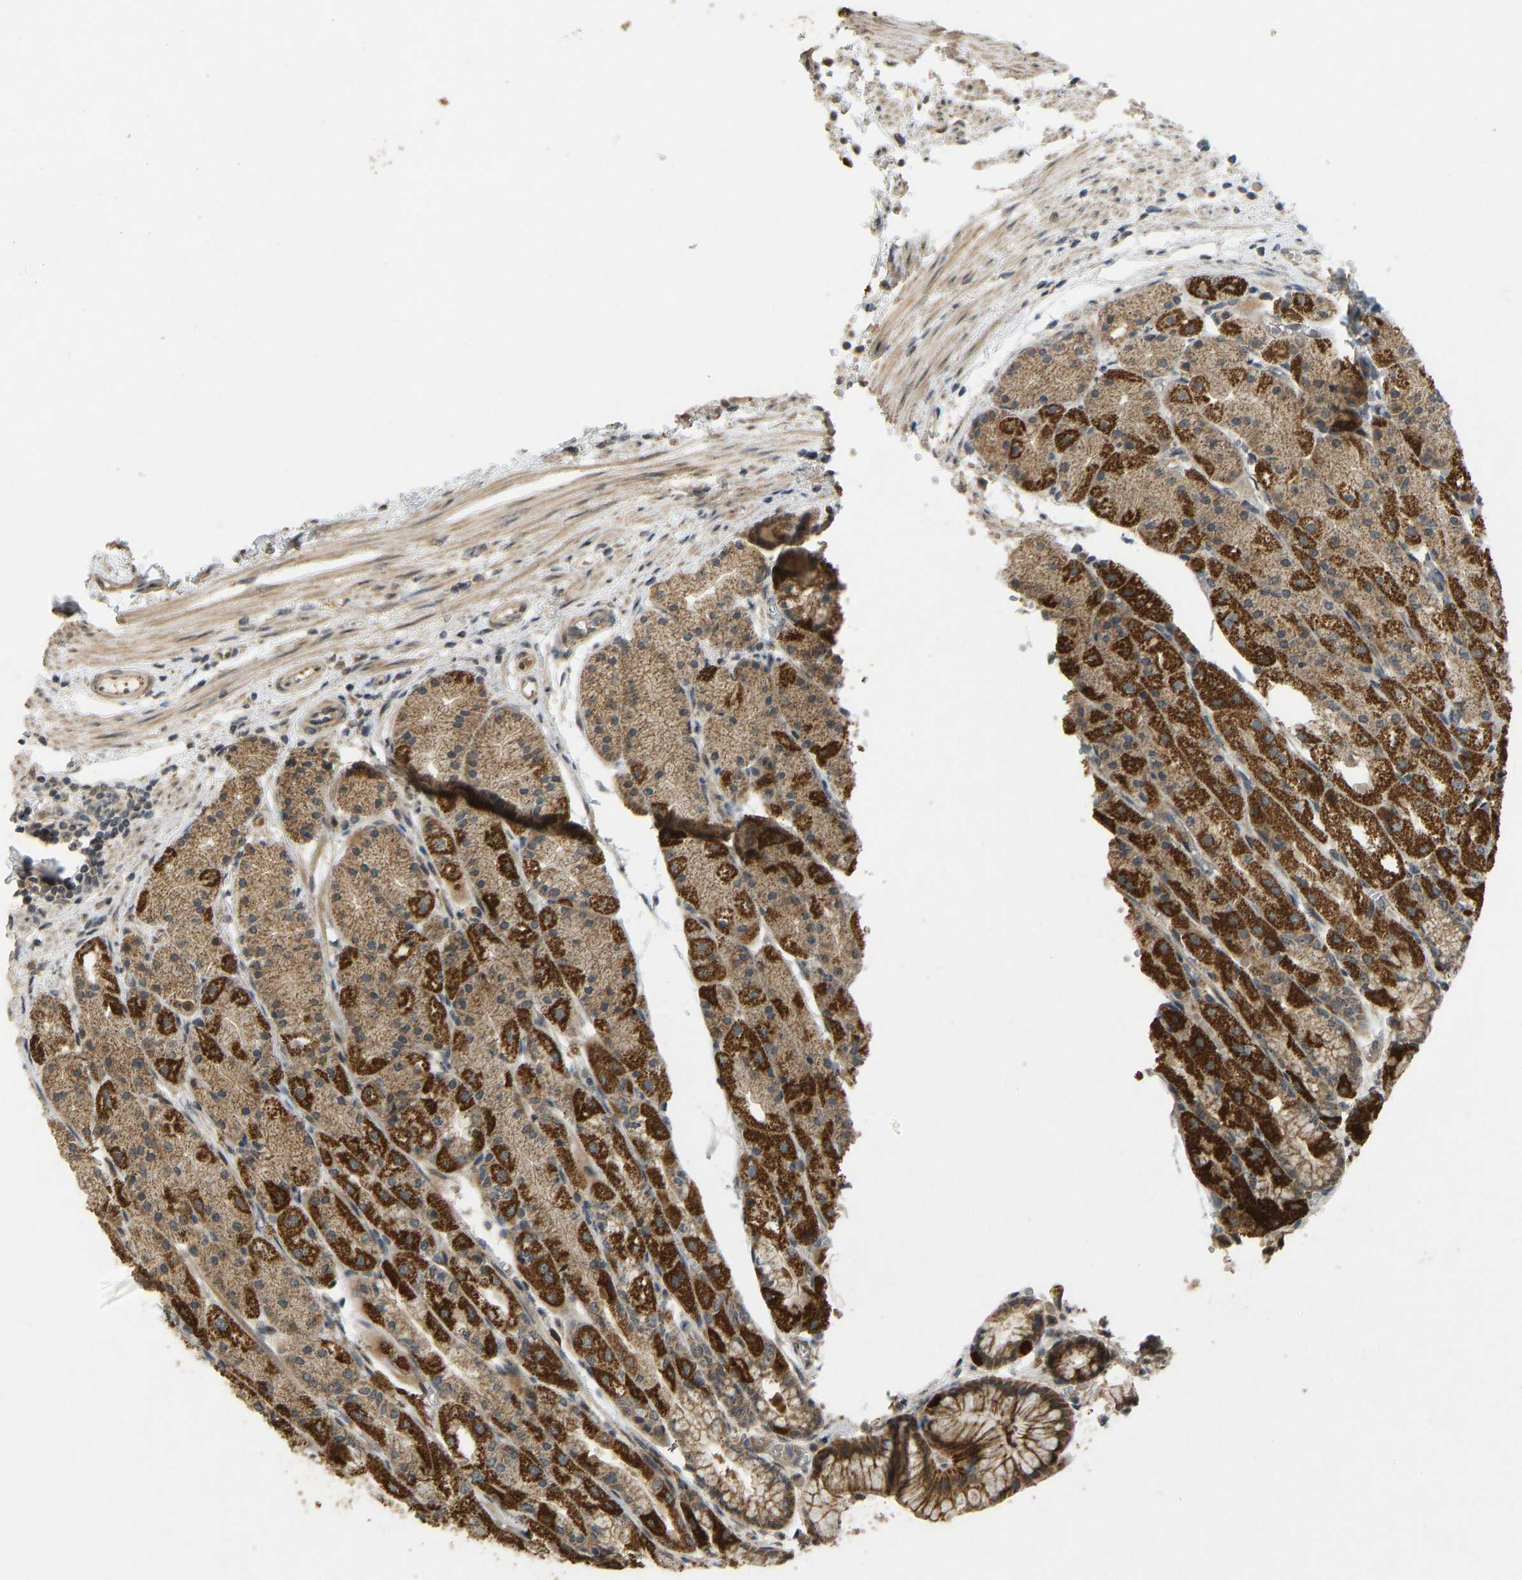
{"staining": {"intensity": "strong", "quantity": ">75%", "location": "cytoplasmic/membranous"}, "tissue": "stomach", "cell_type": "Glandular cells", "image_type": "normal", "snomed": [{"axis": "morphology", "description": "Normal tissue, NOS"}, {"axis": "topography", "description": "Stomach, upper"}], "caption": "Strong cytoplasmic/membranous protein staining is identified in approximately >75% of glandular cells in stomach. (DAB (3,3'-diaminobenzidine) IHC with brightfield microscopy, high magnification).", "gene": "ACADS", "patient": {"sex": "male", "age": 72}}